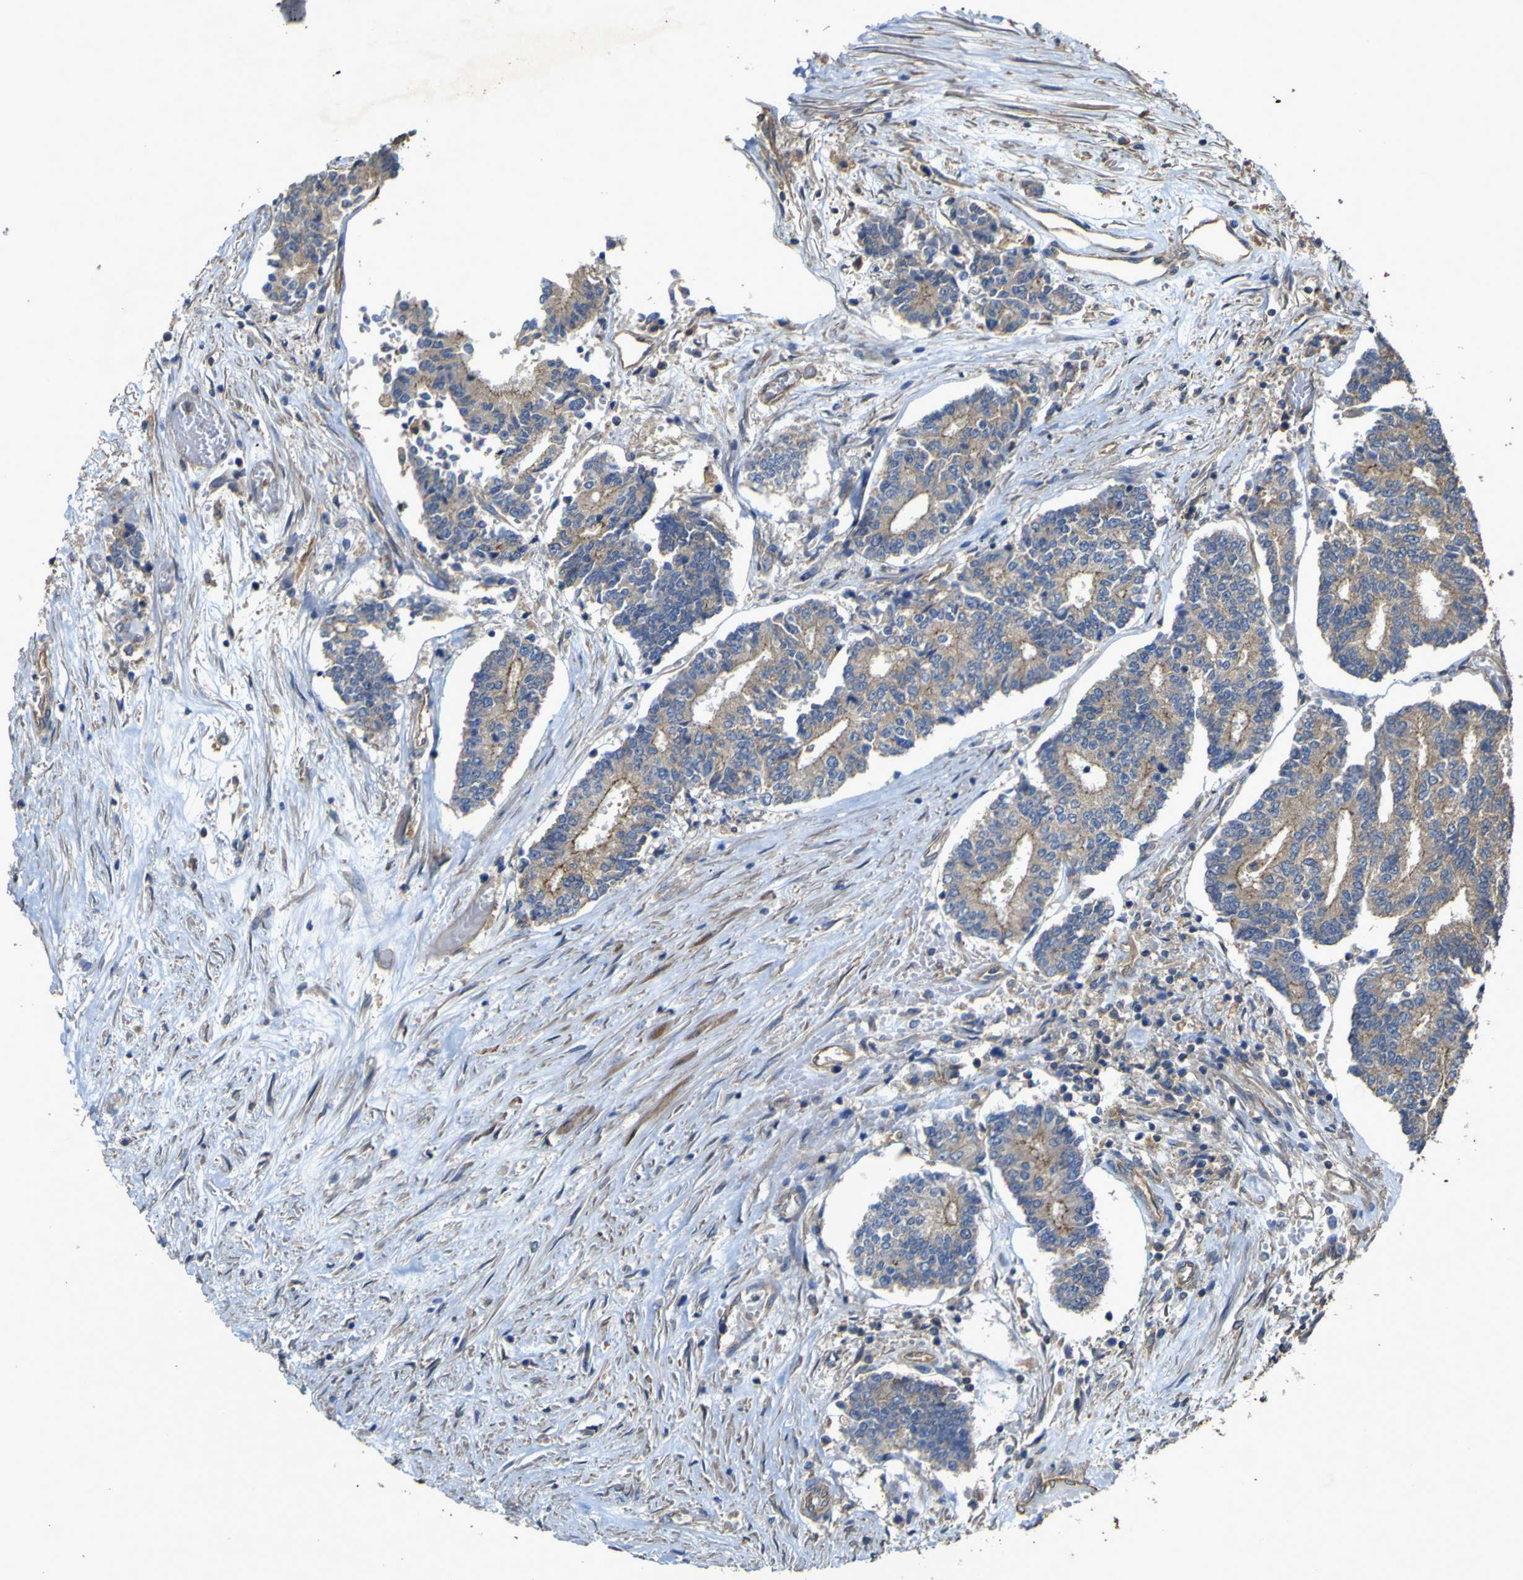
{"staining": {"intensity": "moderate", "quantity": ">75%", "location": "cytoplasmic/membranous"}, "tissue": "prostate cancer", "cell_type": "Tumor cells", "image_type": "cancer", "snomed": [{"axis": "morphology", "description": "Normal tissue, NOS"}, {"axis": "morphology", "description": "Adenocarcinoma, High grade"}, {"axis": "topography", "description": "Prostate"}, {"axis": "topography", "description": "Seminal veicle"}], "caption": "Immunohistochemistry (IHC) of human prostate adenocarcinoma (high-grade) demonstrates medium levels of moderate cytoplasmic/membranous expression in about >75% of tumor cells. The staining was performed using DAB (3,3'-diaminobenzidine), with brown indicating positive protein expression. Nuclei are stained blue with hematoxylin.", "gene": "TNFSF15", "patient": {"sex": "male", "age": 55}}